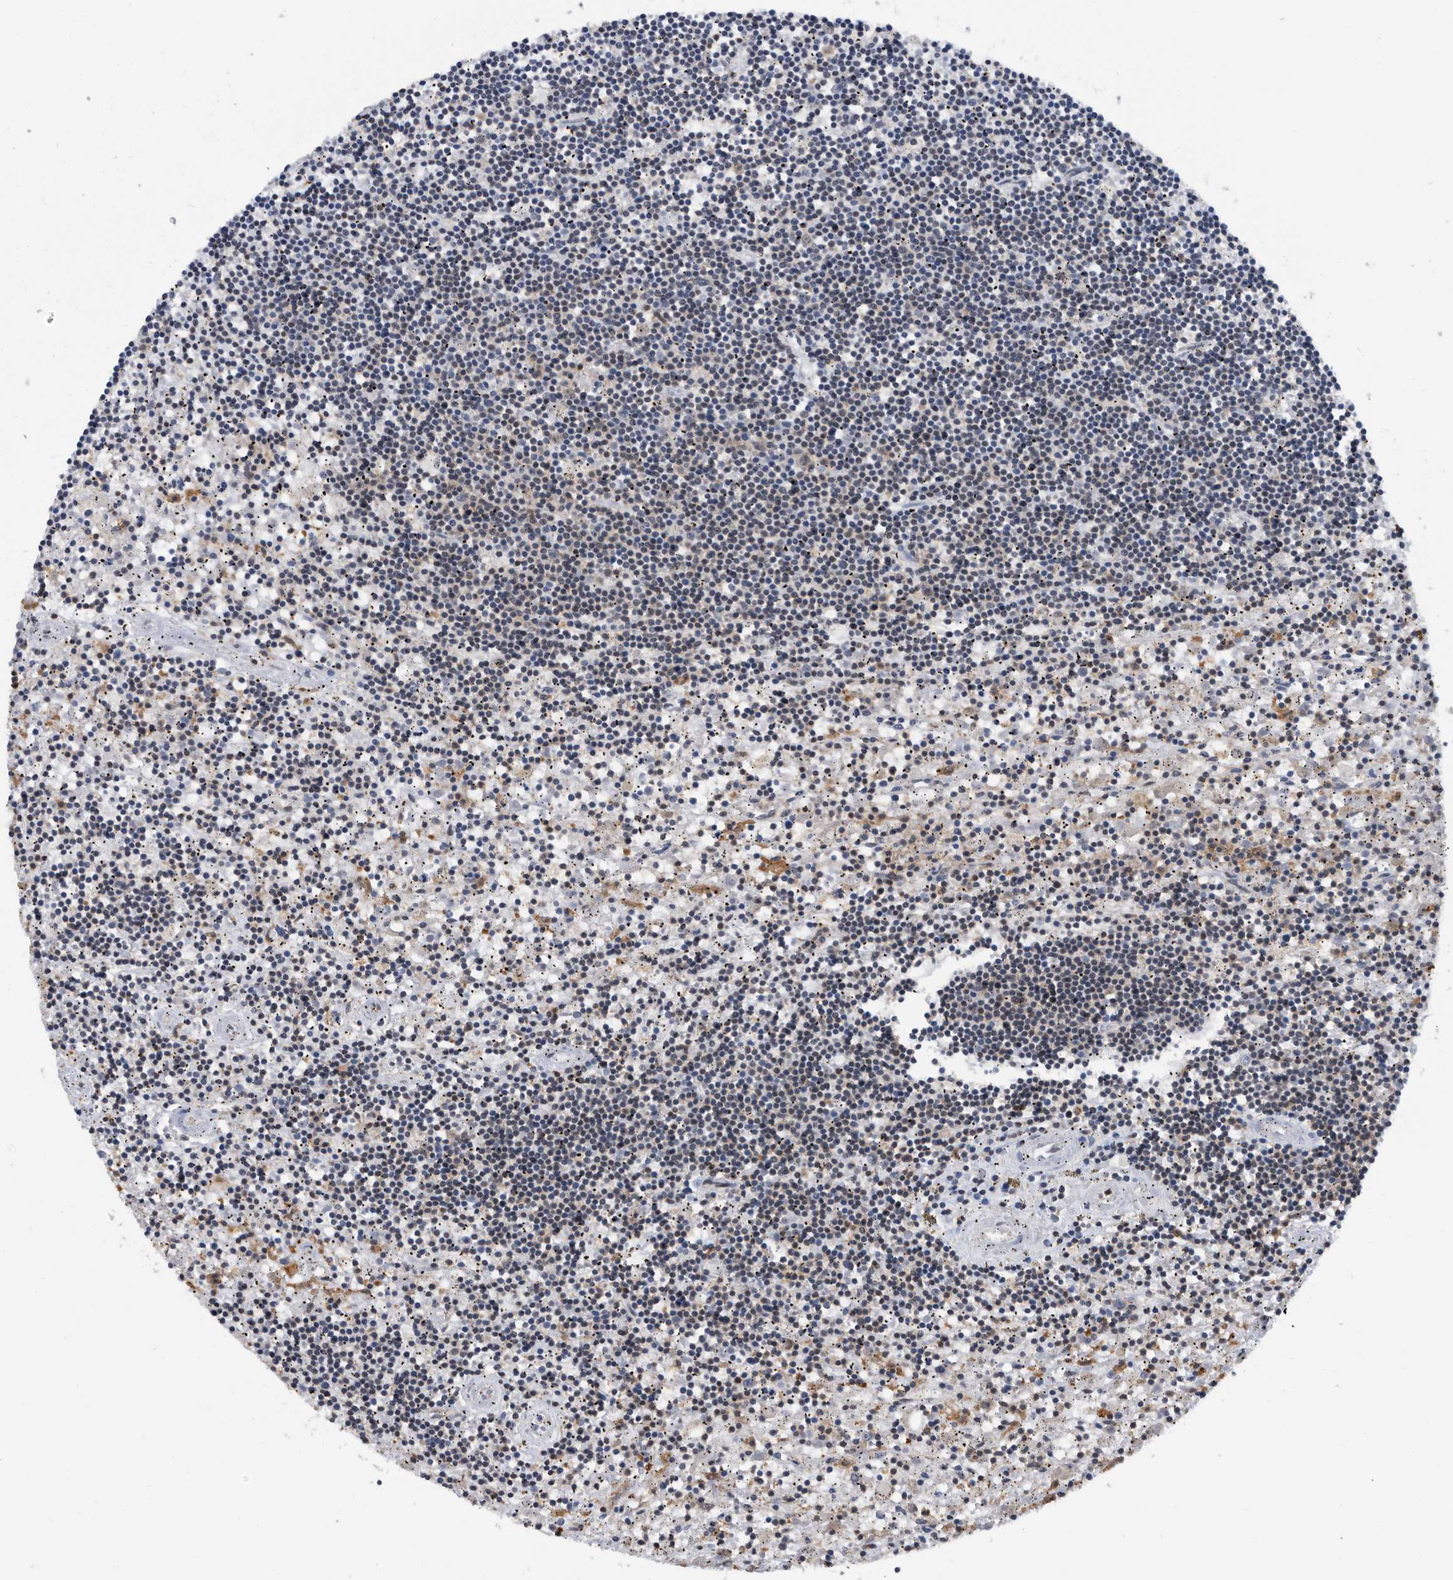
{"staining": {"intensity": "negative", "quantity": "none", "location": "none"}, "tissue": "lymphoma", "cell_type": "Tumor cells", "image_type": "cancer", "snomed": [{"axis": "morphology", "description": "Malignant lymphoma, non-Hodgkin's type, Low grade"}, {"axis": "topography", "description": "Spleen"}], "caption": "Tumor cells show no significant positivity in lymphoma. Nuclei are stained in blue.", "gene": "ZNF260", "patient": {"sex": "male", "age": 76}}